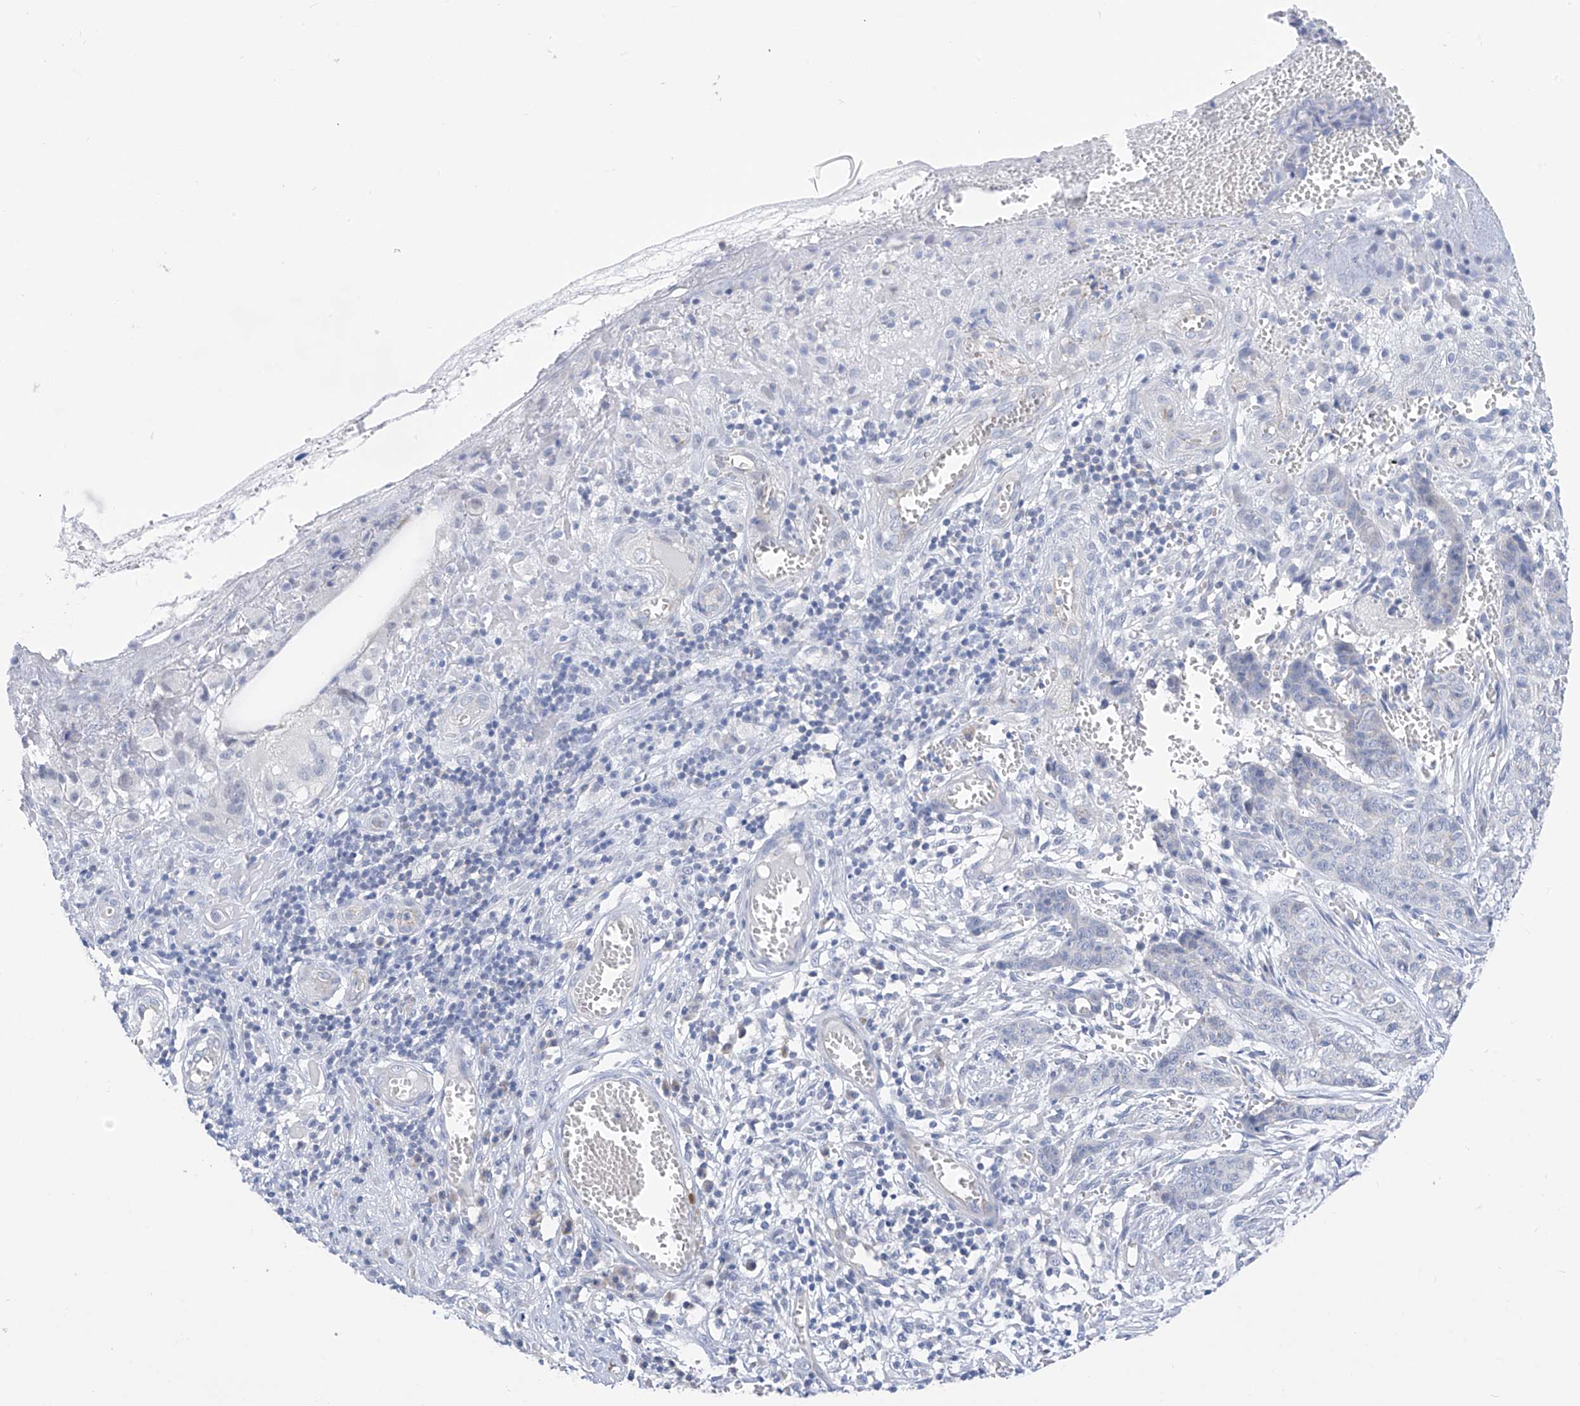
{"staining": {"intensity": "negative", "quantity": "none", "location": "none"}, "tissue": "skin cancer", "cell_type": "Tumor cells", "image_type": "cancer", "snomed": [{"axis": "morphology", "description": "Basal cell carcinoma"}, {"axis": "topography", "description": "Skin"}], "caption": "DAB immunohistochemical staining of human skin cancer shows no significant expression in tumor cells.", "gene": "PIK3C2B", "patient": {"sex": "female", "age": 64}}